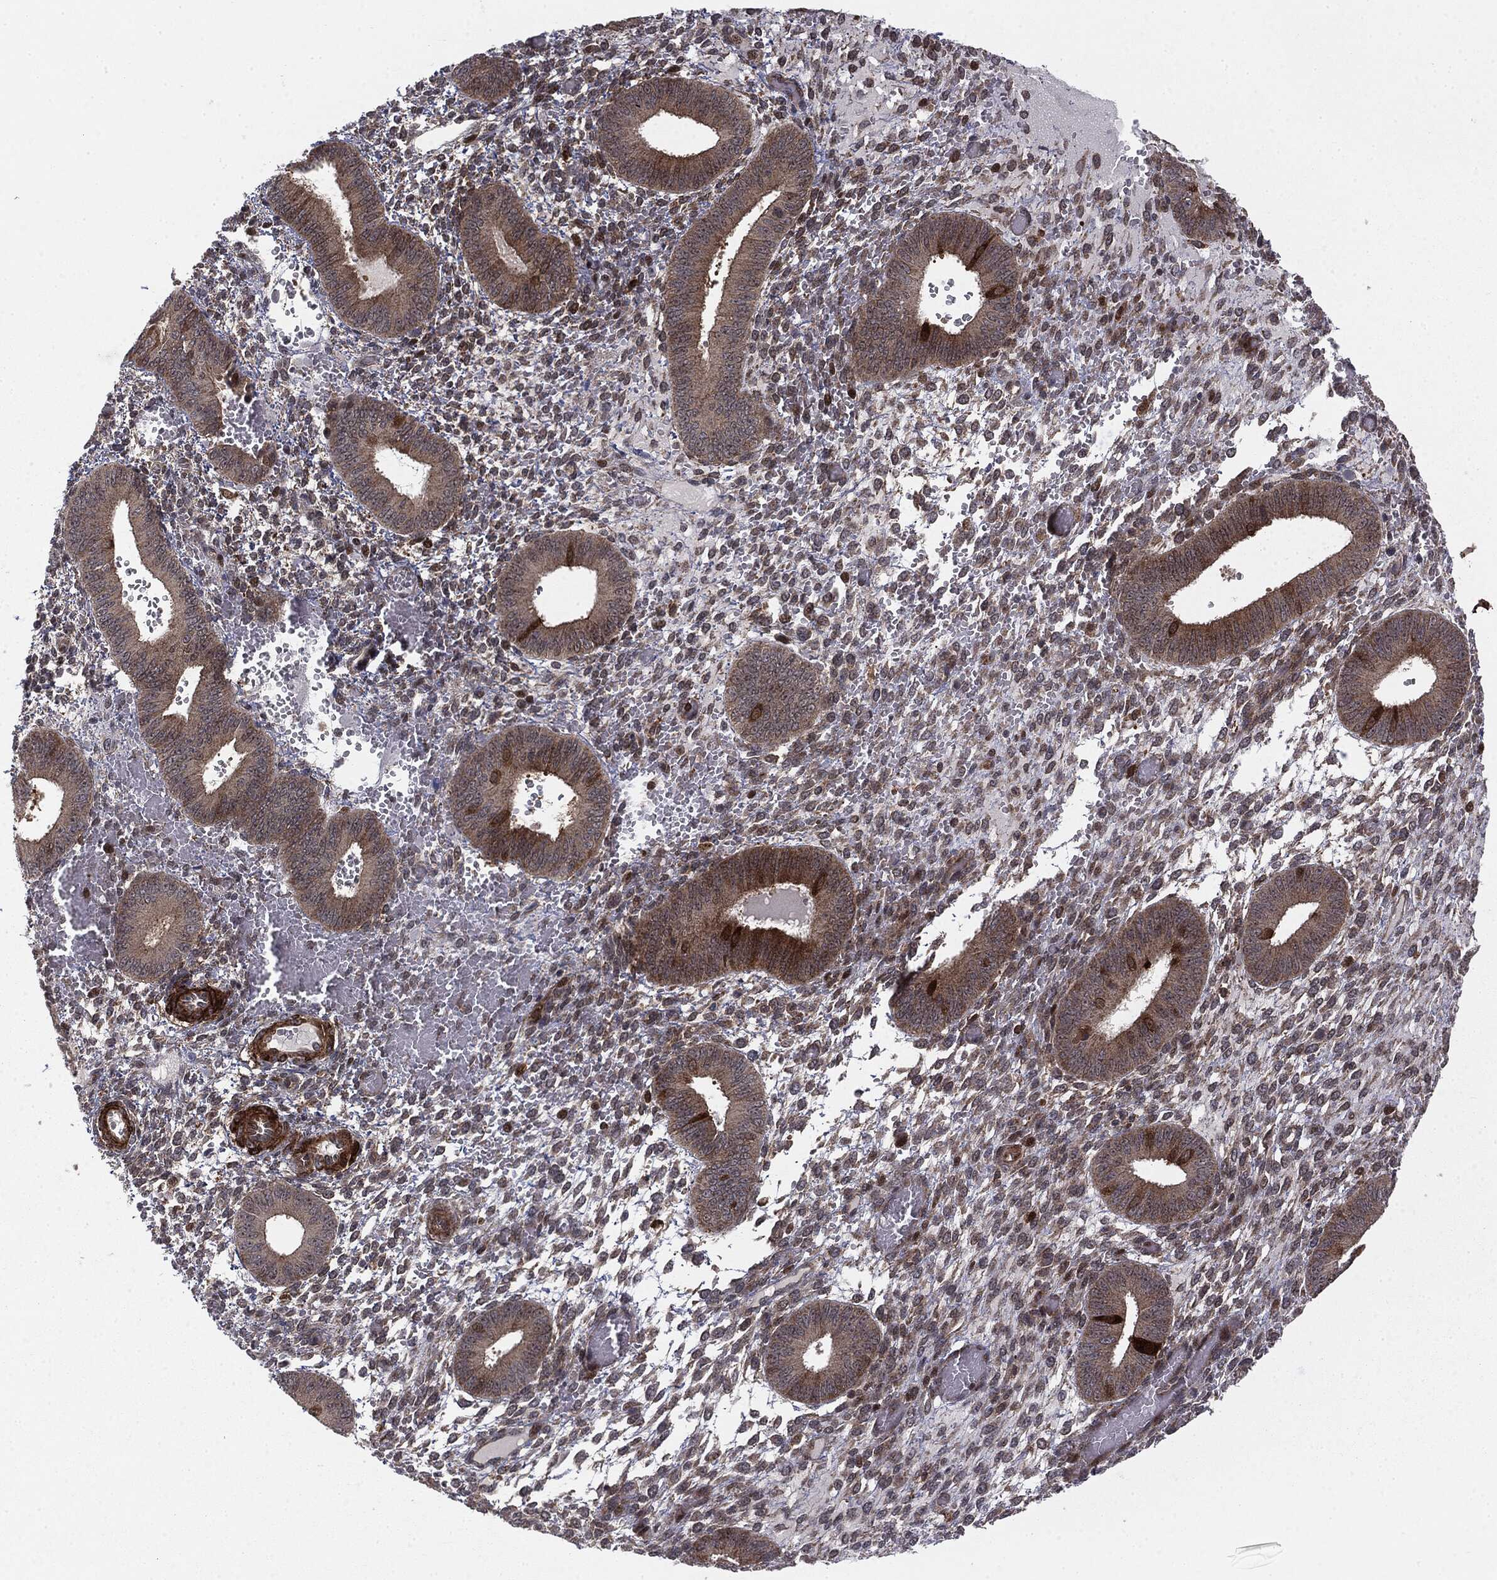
{"staining": {"intensity": "moderate", "quantity": "<25%", "location": "cytoplasmic/membranous"}, "tissue": "endometrium", "cell_type": "Cells in endometrial stroma", "image_type": "normal", "snomed": [{"axis": "morphology", "description": "Normal tissue, NOS"}, {"axis": "topography", "description": "Endometrium"}], "caption": "The photomicrograph reveals immunohistochemical staining of unremarkable endometrium. There is moderate cytoplasmic/membranous staining is seen in about <25% of cells in endometrial stroma.", "gene": "PTEN", "patient": {"sex": "female", "age": 42}}